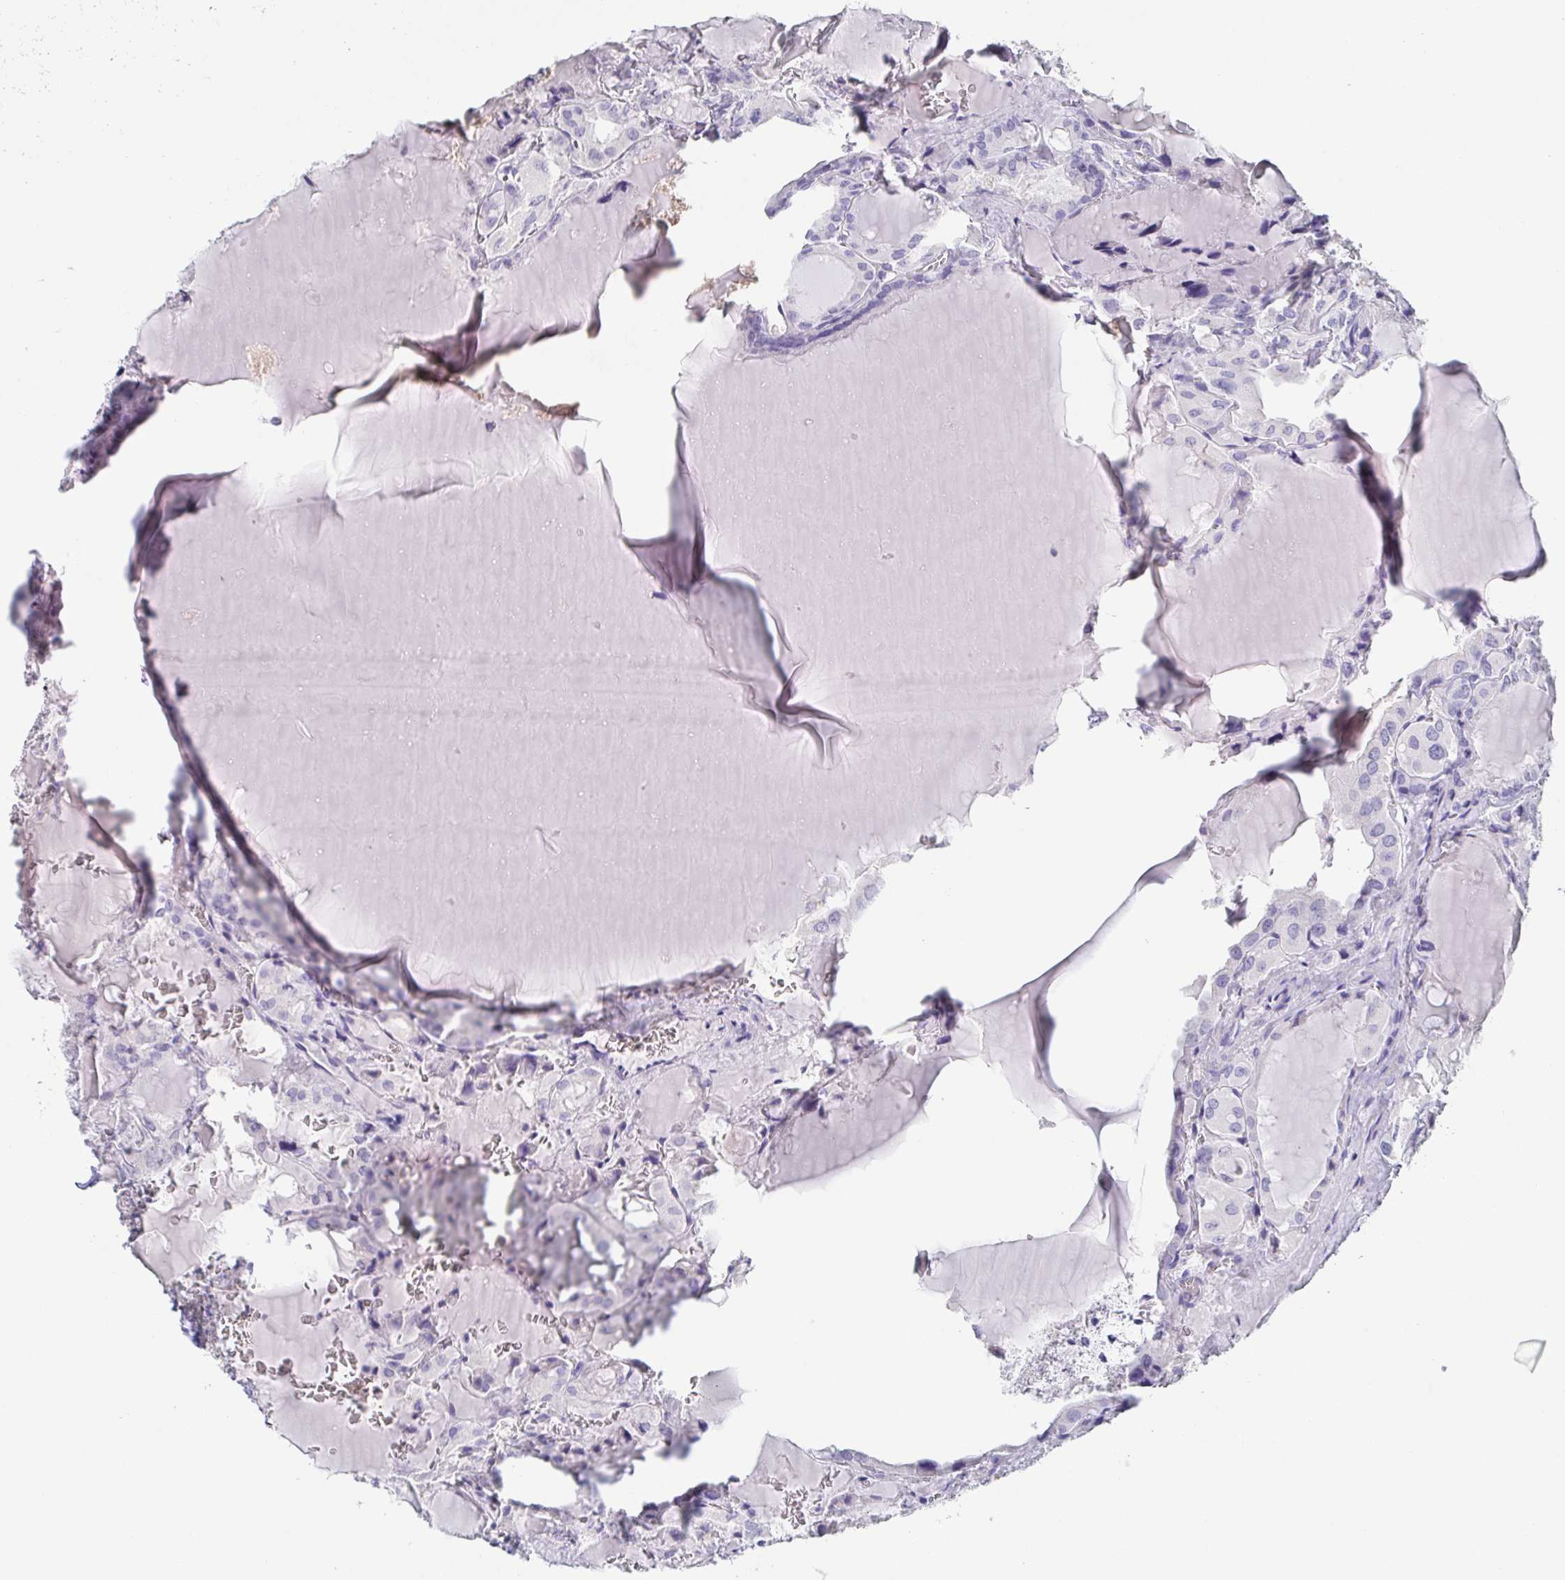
{"staining": {"intensity": "negative", "quantity": "none", "location": "none"}, "tissue": "thyroid cancer", "cell_type": "Tumor cells", "image_type": "cancer", "snomed": [{"axis": "morphology", "description": "Papillary adenocarcinoma, NOS"}, {"axis": "topography", "description": "Thyroid gland"}], "caption": "This is an immunohistochemistry (IHC) micrograph of human papillary adenocarcinoma (thyroid). There is no expression in tumor cells.", "gene": "ITLN1", "patient": {"sex": "male", "age": 87}}